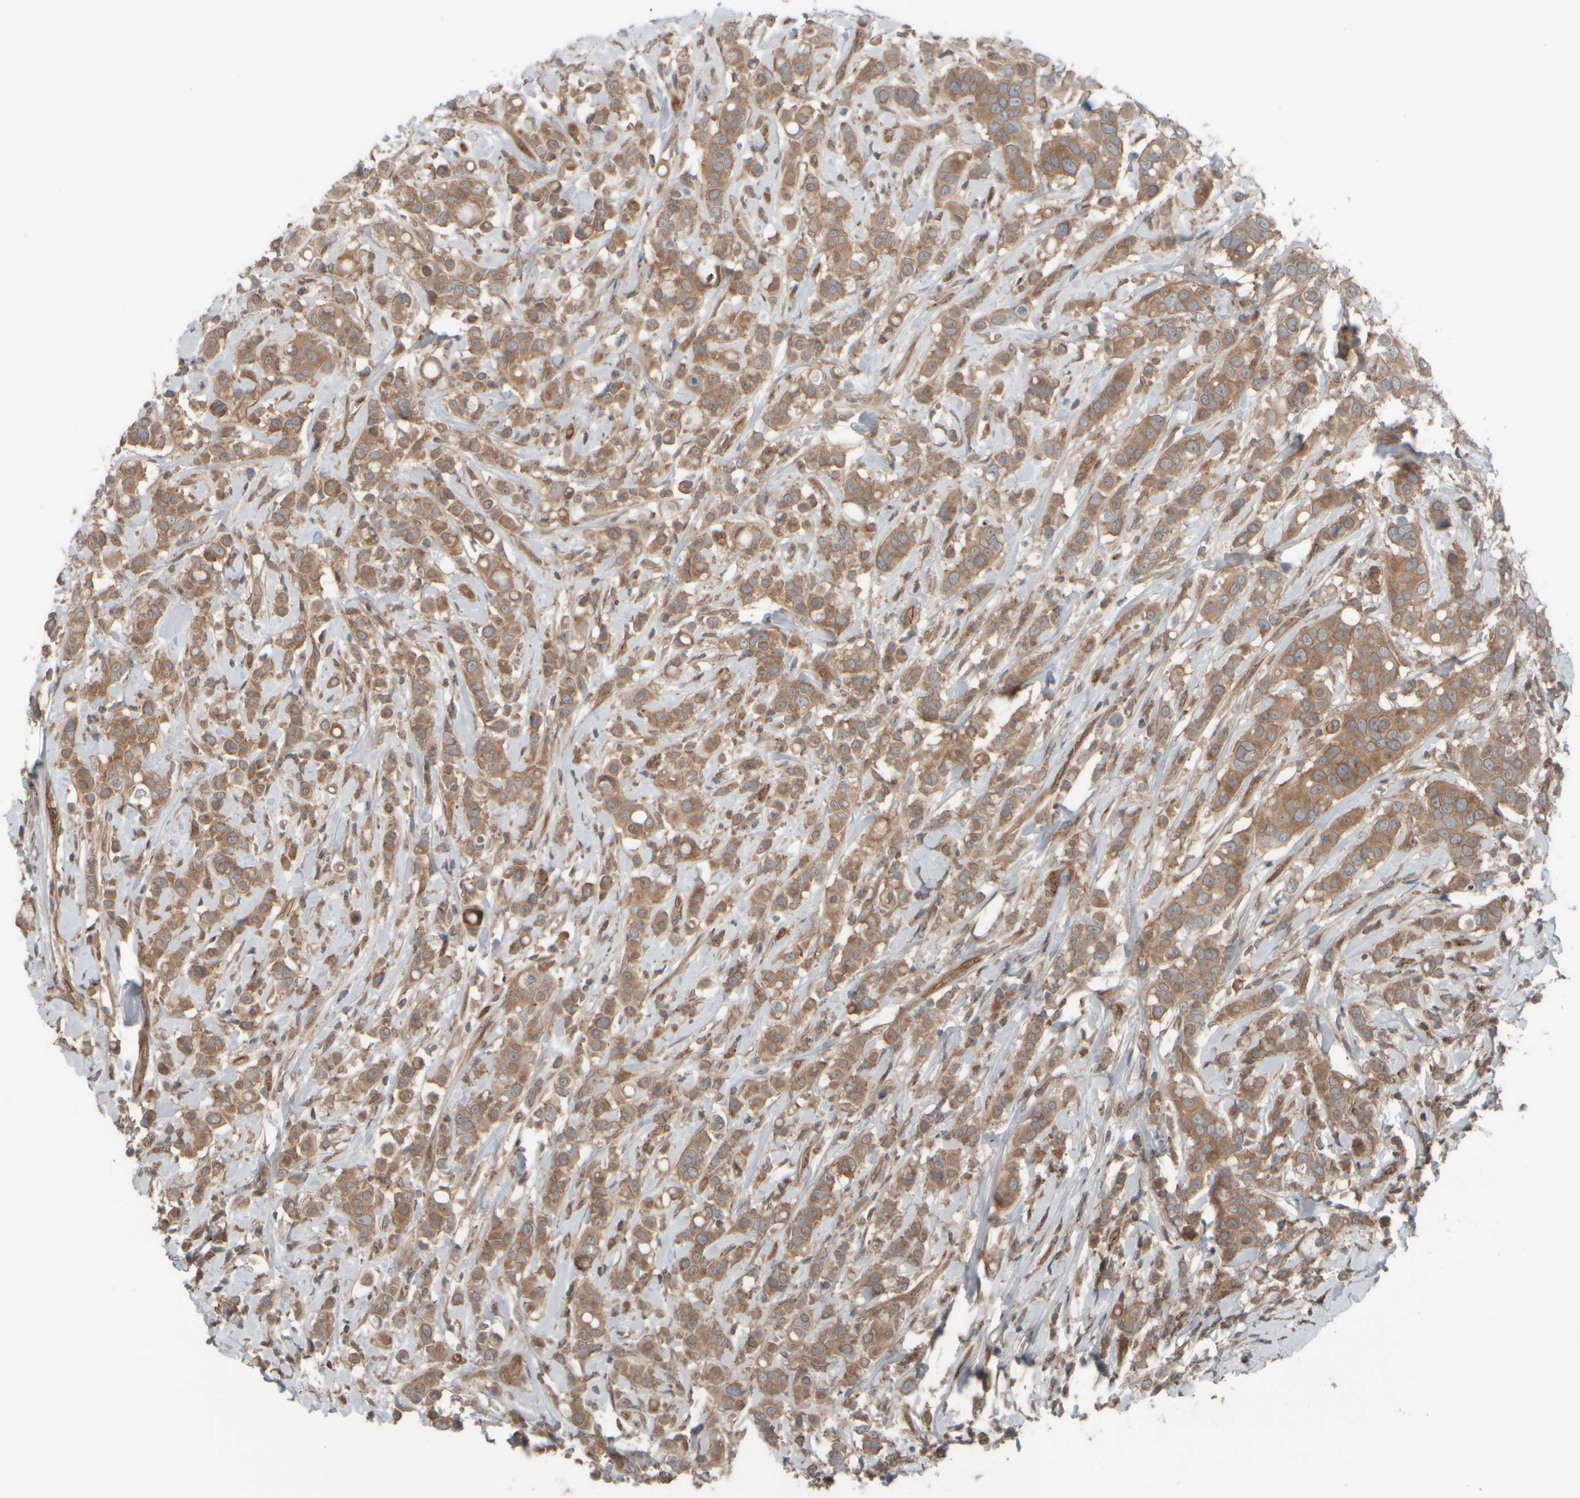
{"staining": {"intensity": "moderate", "quantity": ">75%", "location": "cytoplasmic/membranous"}, "tissue": "breast cancer", "cell_type": "Tumor cells", "image_type": "cancer", "snomed": [{"axis": "morphology", "description": "Duct carcinoma"}, {"axis": "topography", "description": "Breast"}], "caption": "A brown stain labels moderate cytoplasmic/membranous expression of a protein in human infiltrating ductal carcinoma (breast) tumor cells. (IHC, brightfield microscopy, high magnification).", "gene": "GIGYF1", "patient": {"sex": "female", "age": 27}}